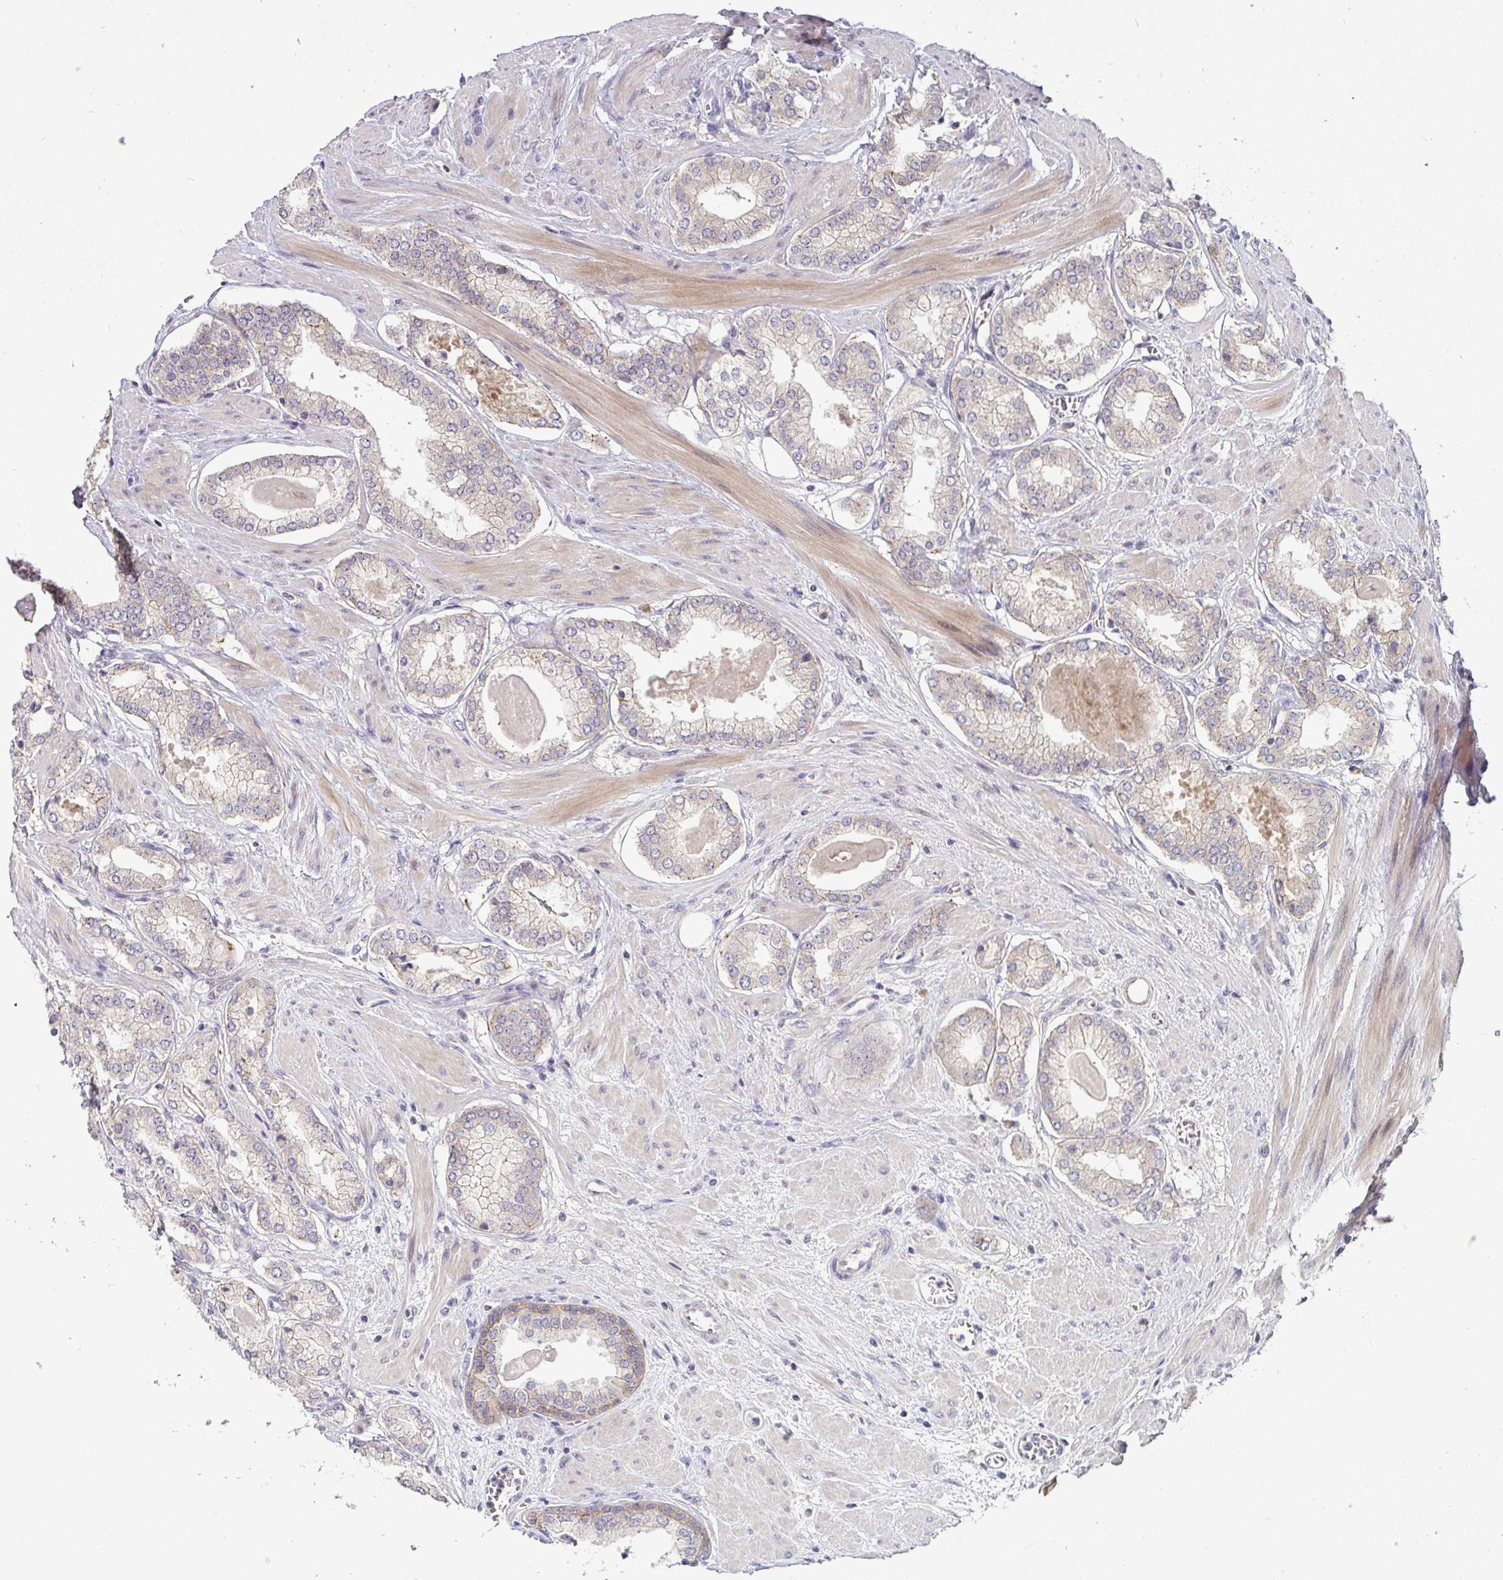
{"staining": {"intensity": "negative", "quantity": "none", "location": "none"}, "tissue": "prostate cancer", "cell_type": "Tumor cells", "image_type": "cancer", "snomed": [{"axis": "morphology", "description": "Adenocarcinoma, Low grade"}, {"axis": "topography", "description": "Prostate"}], "caption": "A high-resolution photomicrograph shows immunohistochemistry staining of low-grade adenocarcinoma (prostate), which shows no significant staining in tumor cells. (DAB IHC, high magnification).", "gene": "GSTM1", "patient": {"sex": "male", "age": 64}}